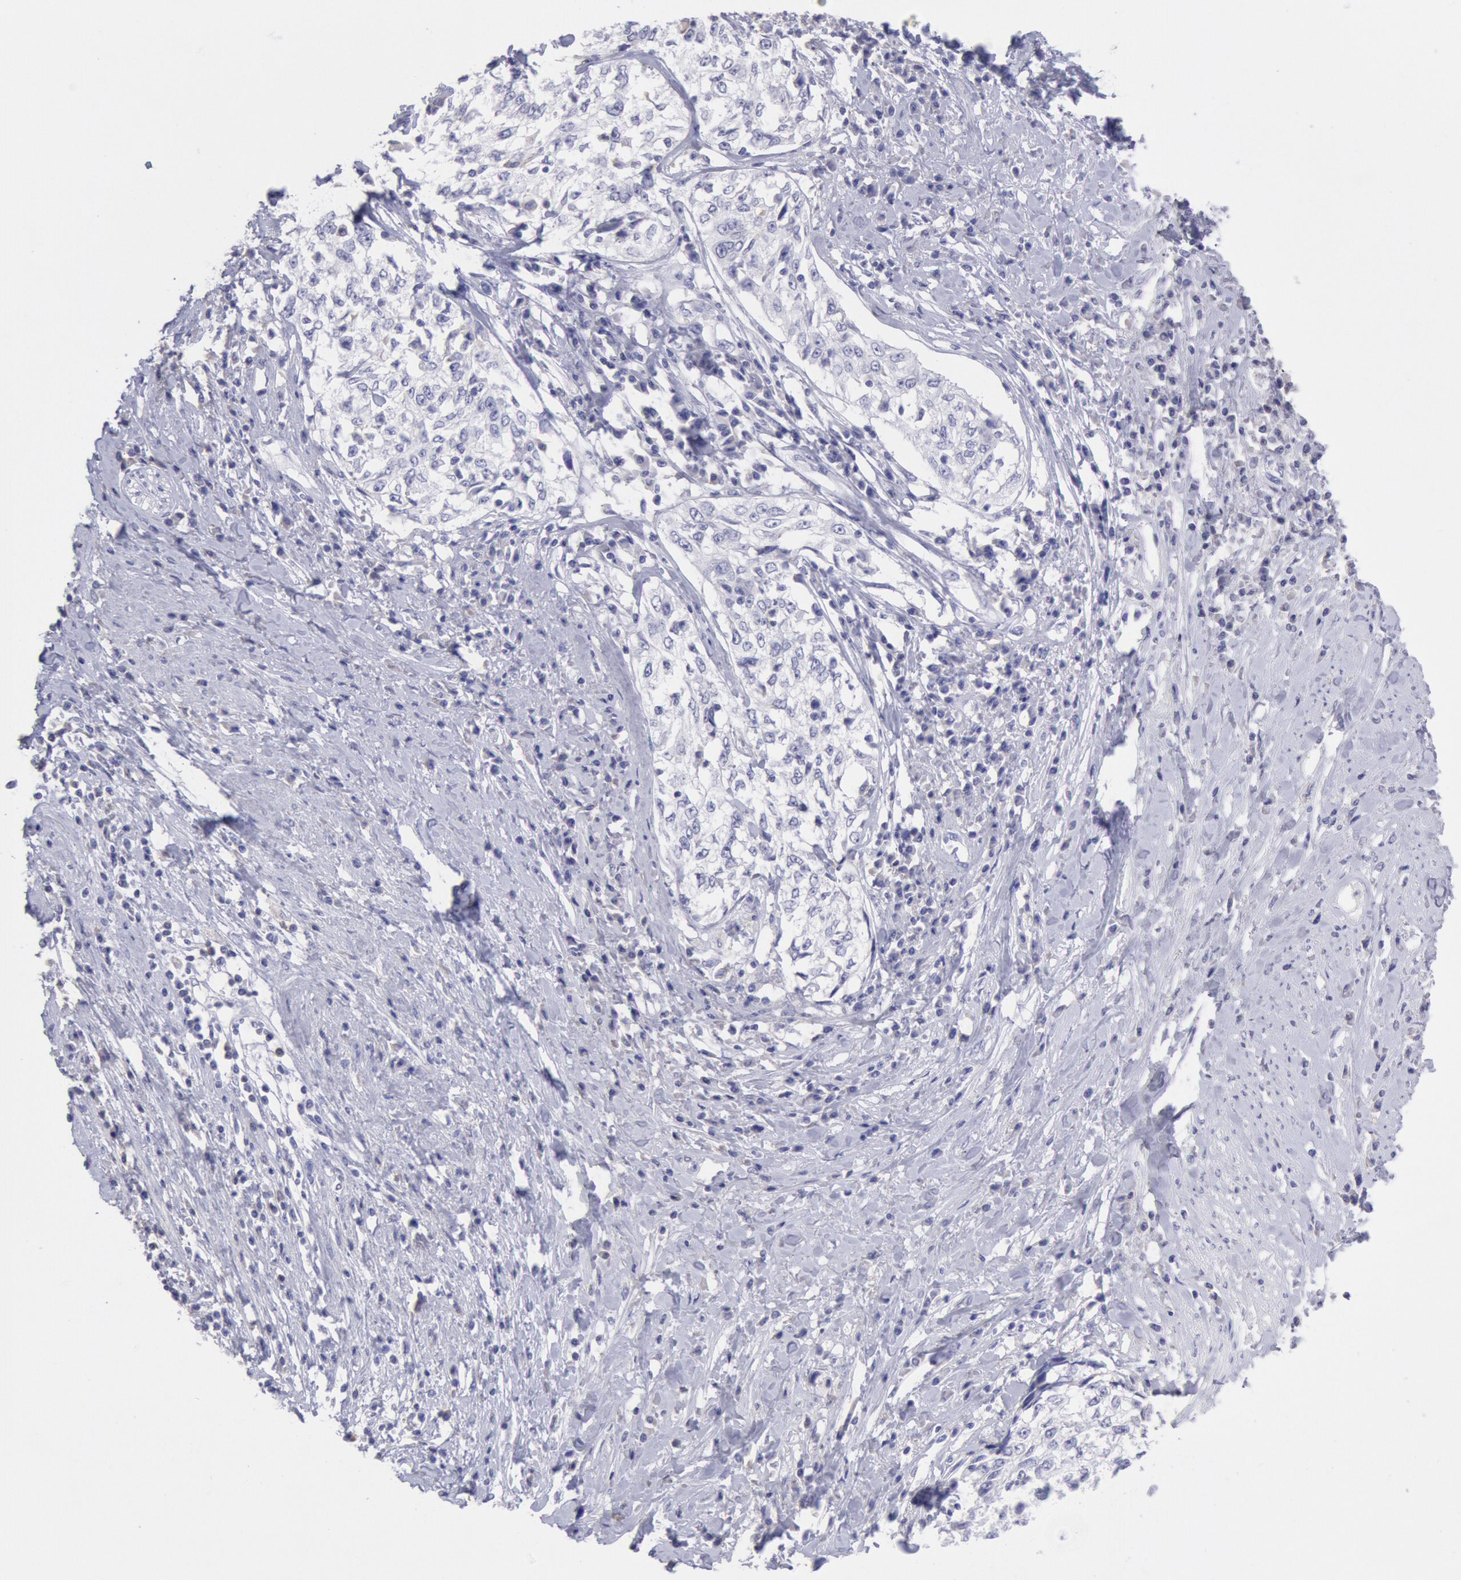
{"staining": {"intensity": "negative", "quantity": "none", "location": "none"}, "tissue": "cervical cancer", "cell_type": "Tumor cells", "image_type": "cancer", "snomed": [{"axis": "morphology", "description": "Squamous cell carcinoma, NOS"}, {"axis": "topography", "description": "Cervix"}], "caption": "DAB immunohistochemical staining of human cervical cancer shows no significant expression in tumor cells.", "gene": "MYH7", "patient": {"sex": "female", "age": 57}}